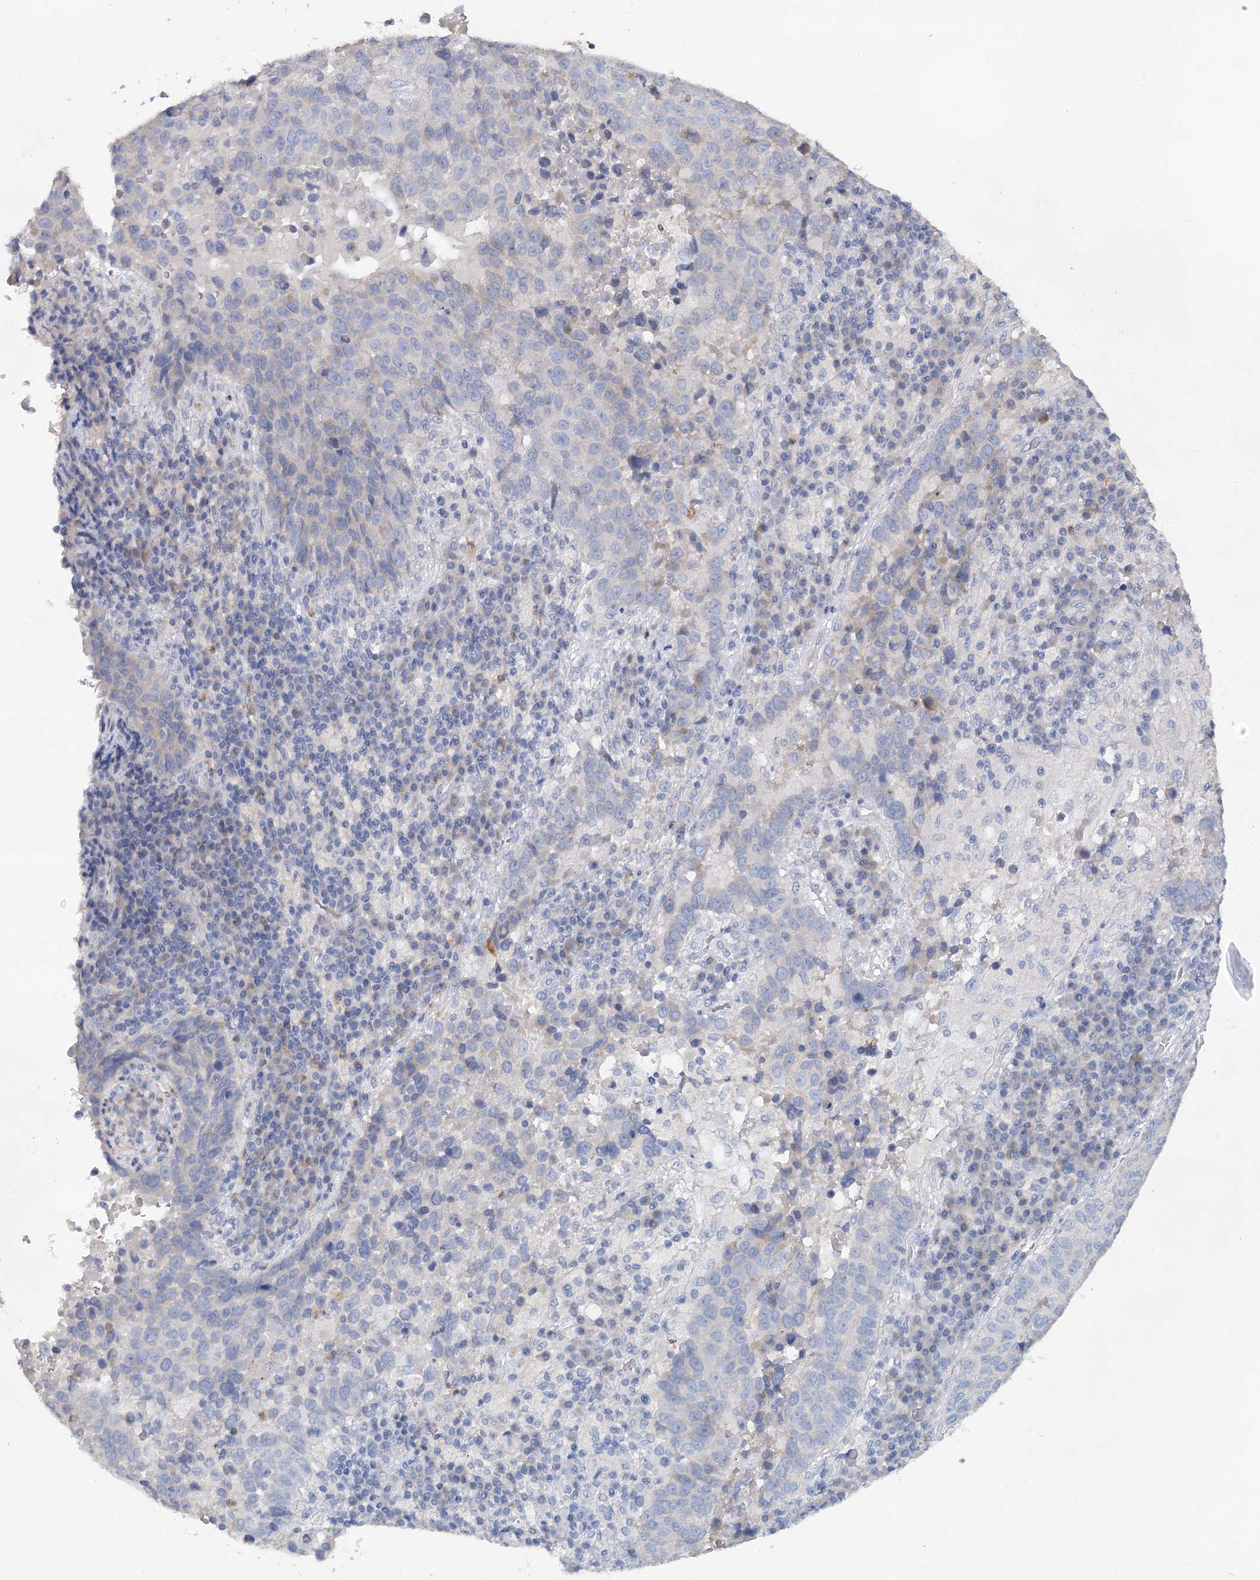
{"staining": {"intensity": "negative", "quantity": "none", "location": "none"}, "tissue": "lung cancer", "cell_type": "Tumor cells", "image_type": "cancer", "snomed": [{"axis": "morphology", "description": "Squamous cell carcinoma, NOS"}, {"axis": "topography", "description": "Lung"}], "caption": "This is a image of immunohistochemistry staining of lung squamous cell carcinoma, which shows no positivity in tumor cells. (Immunohistochemistry (ihc), brightfield microscopy, high magnification).", "gene": "MYL6B", "patient": {"sex": "male", "age": 73}}